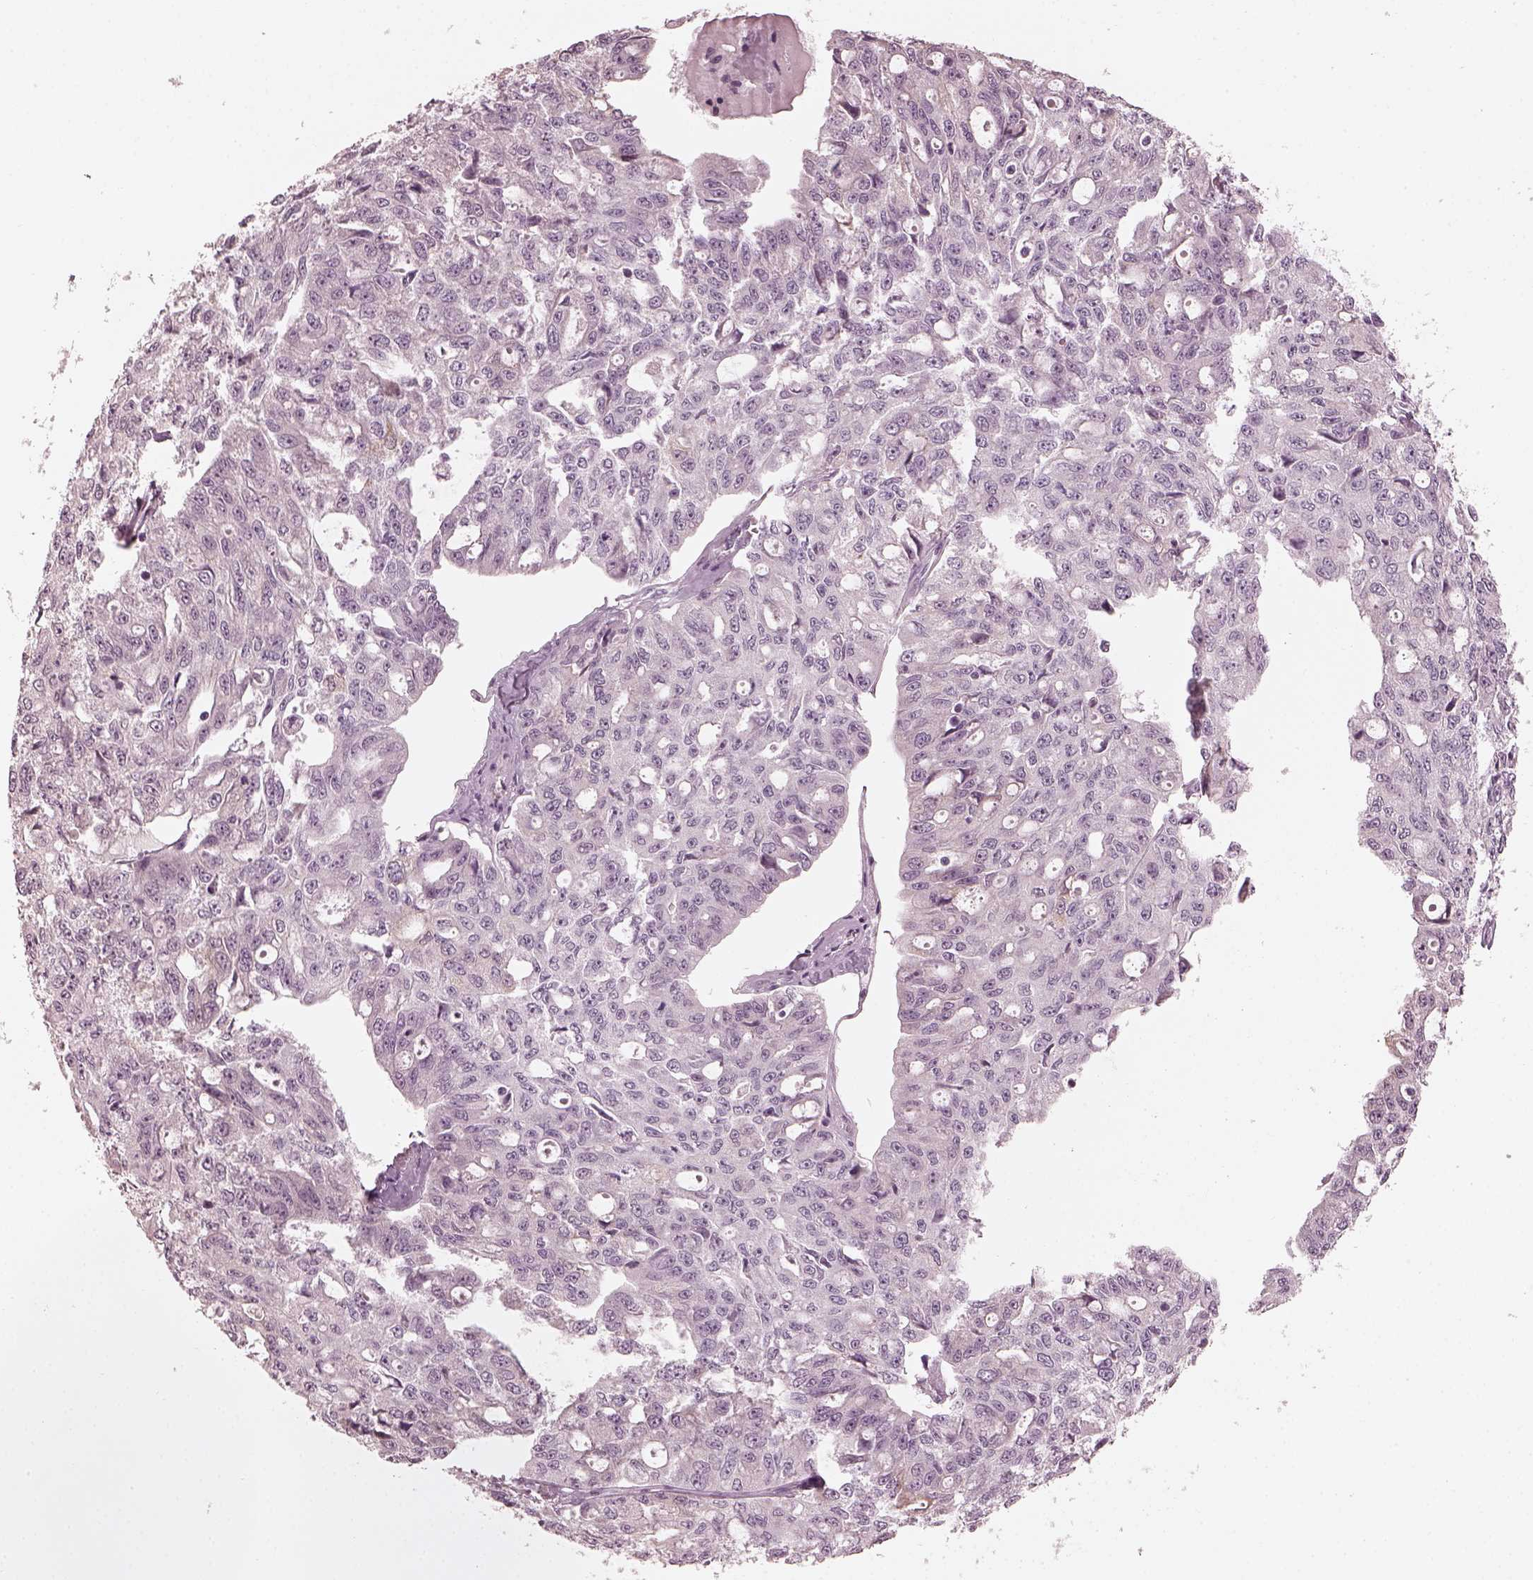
{"staining": {"intensity": "negative", "quantity": "none", "location": "none"}, "tissue": "ovarian cancer", "cell_type": "Tumor cells", "image_type": "cancer", "snomed": [{"axis": "morphology", "description": "Carcinoma, endometroid"}, {"axis": "topography", "description": "Ovary"}], "caption": "Tumor cells show no significant staining in ovarian cancer. The staining was performed using DAB (3,3'-diaminobenzidine) to visualize the protein expression in brown, while the nuclei were stained in blue with hematoxylin (Magnification: 20x).", "gene": "OPTC", "patient": {"sex": "female", "age": 65}}